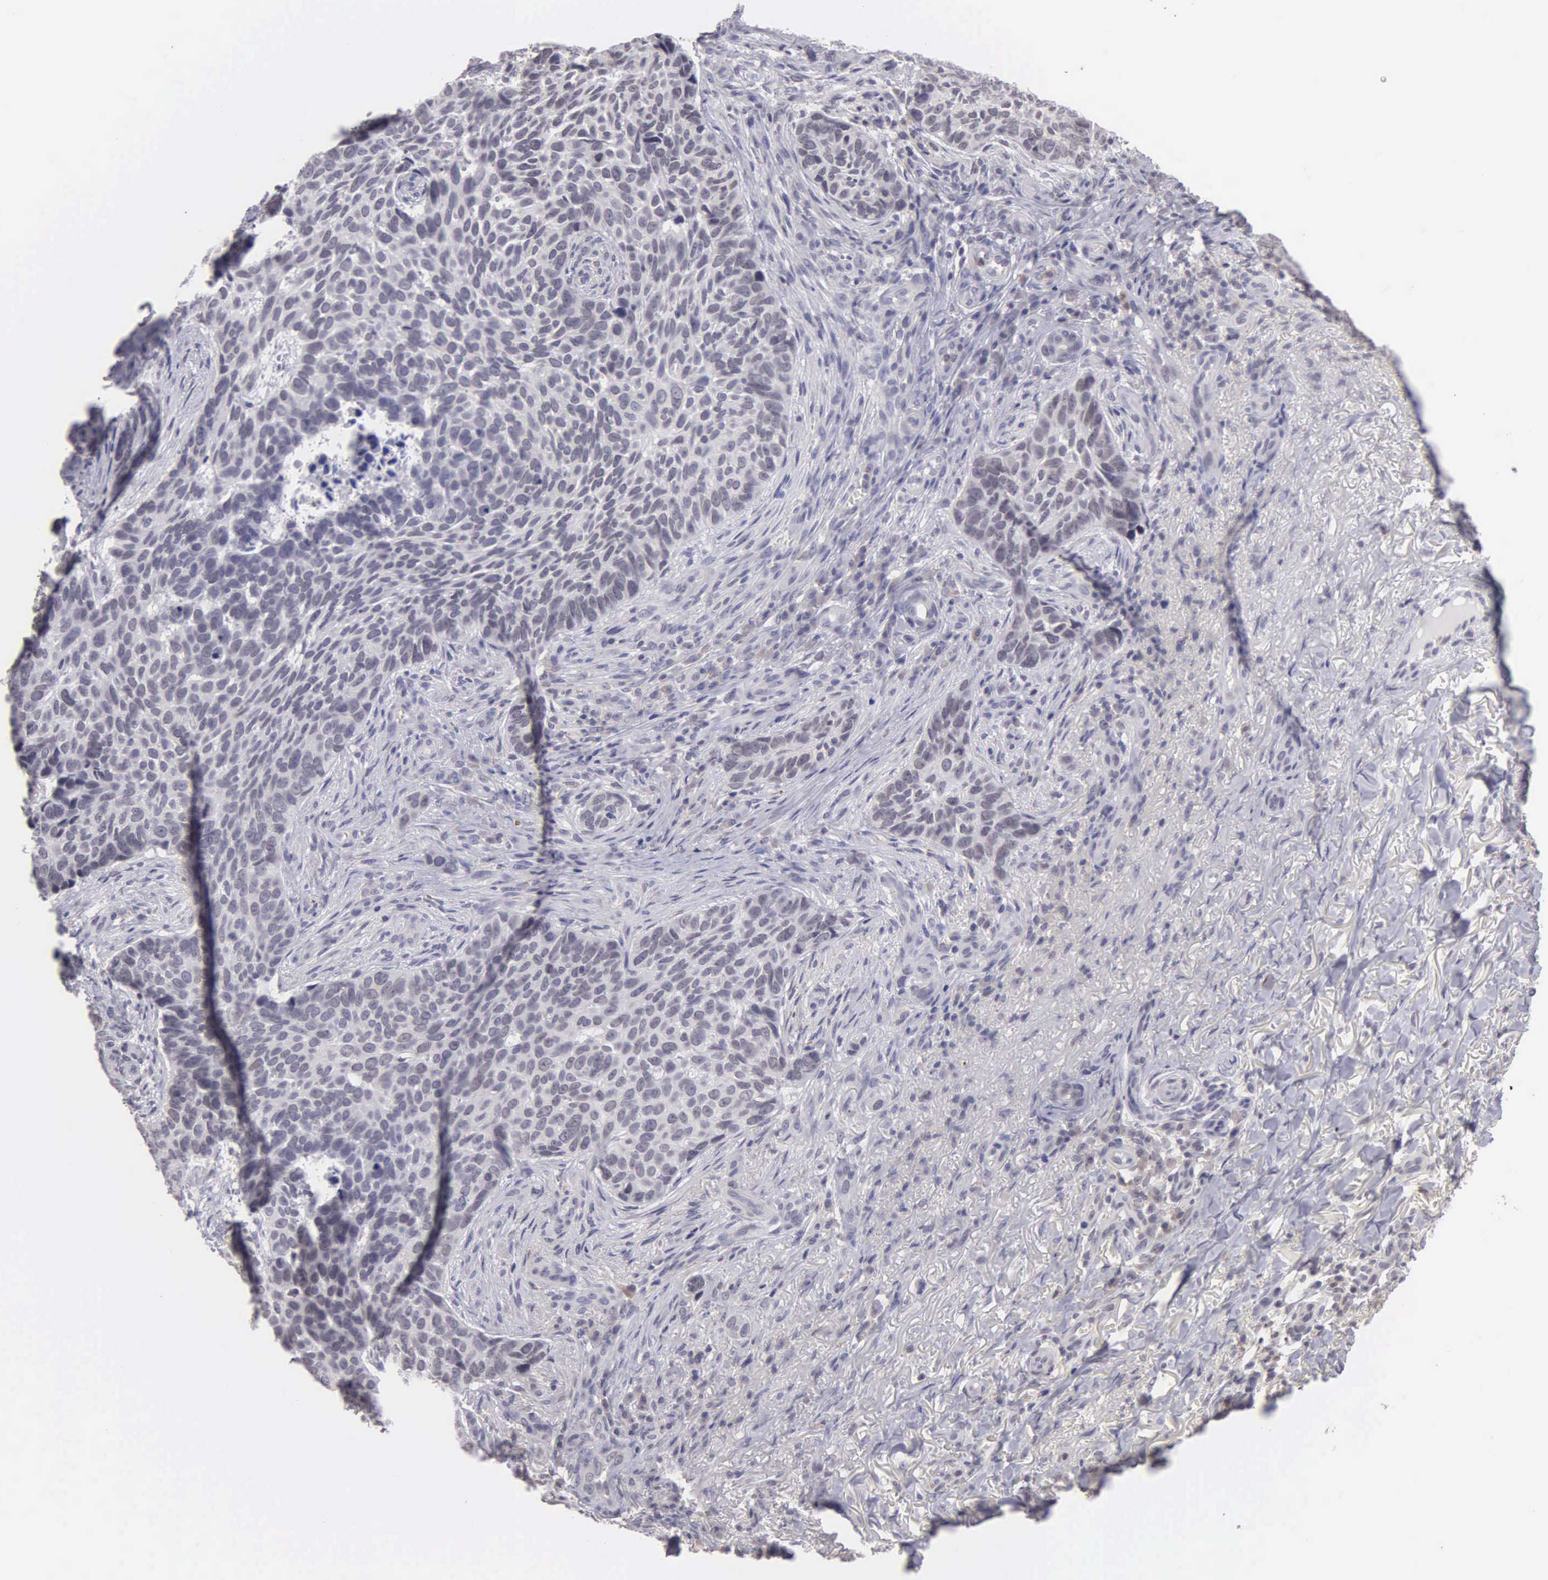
{"staining": {"intensity": "negative", "quantity": "none", "location": "none"}, "tissue": "skin cancer", "cell_type": "Tumor cells", "image_type": "cancer", "snomed": [{"axis": "morphology", "description": "Basal cell carcinoma"}, {"axis": "topography", "description": "Skin"}], "caption": "Tumor cells show no significant expression in basal cell carcinoma (skin). The staining was performed using DAB (3,3'-diaminobenzidine) to visualize the protein expression in brown, while the nuclei were stained in blue with hematoxylin (Magnification: 20x).", "gene": "BRD1", "patient": {"sex": "male", "age": 81}}